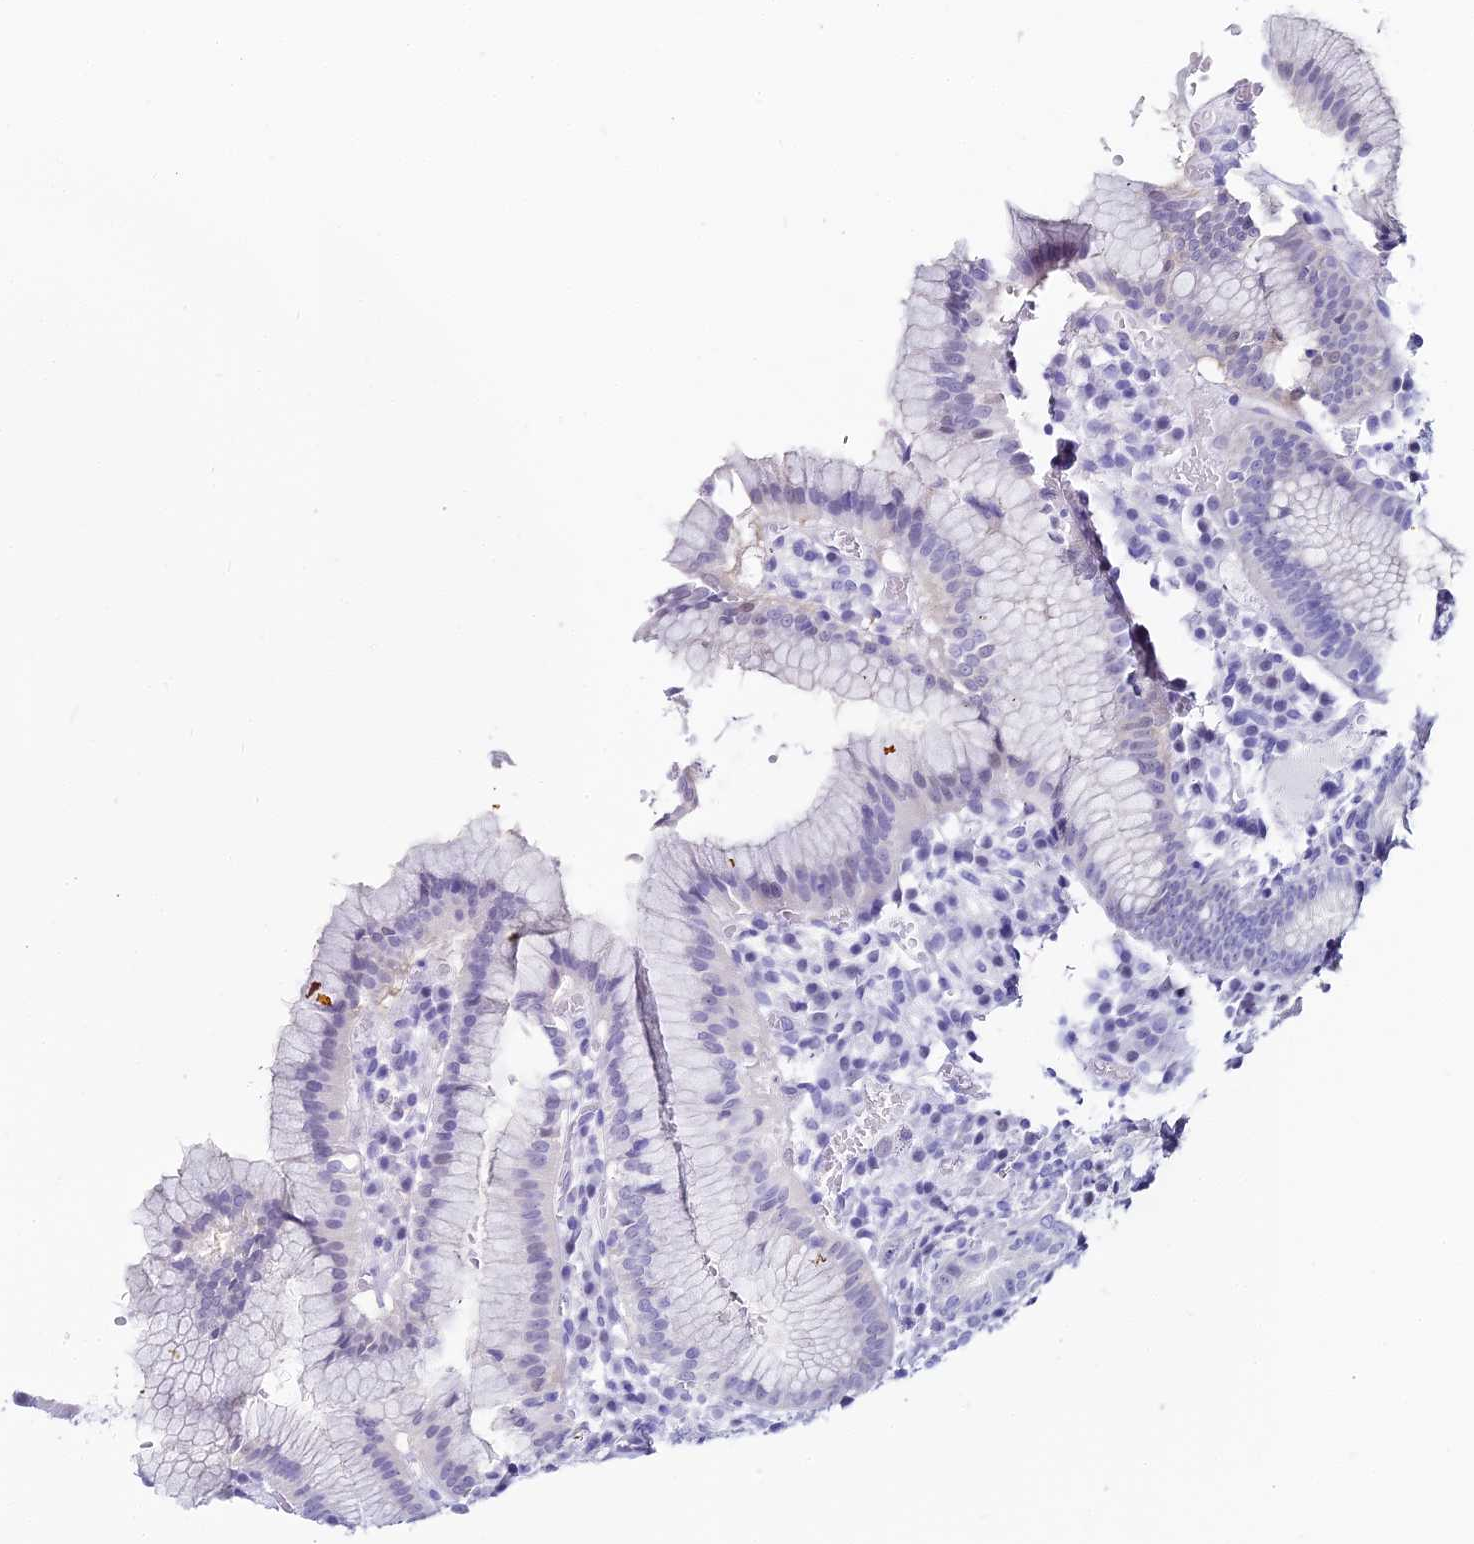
{"staining": {"intensity": "negative", "quantity": "none", "location": "none"}, "tissue": "stomach", "cell_type": "Glandular cells", "image_type": "normal", "snomed": [{"axis": "morphology", "description": "Normal tissue, NOS"}, {"axis": "topography", "description": "Stomach"}], "caption": "DAB immunohistochemical staining of unremarkable stomach reveals no significant expression in glandular cells. (DAB immunohistochemistry (IHC) with hematoxylin counter stain).", "gene": "ABHD14A", "patient": {"sex": "male", "age": 55}}